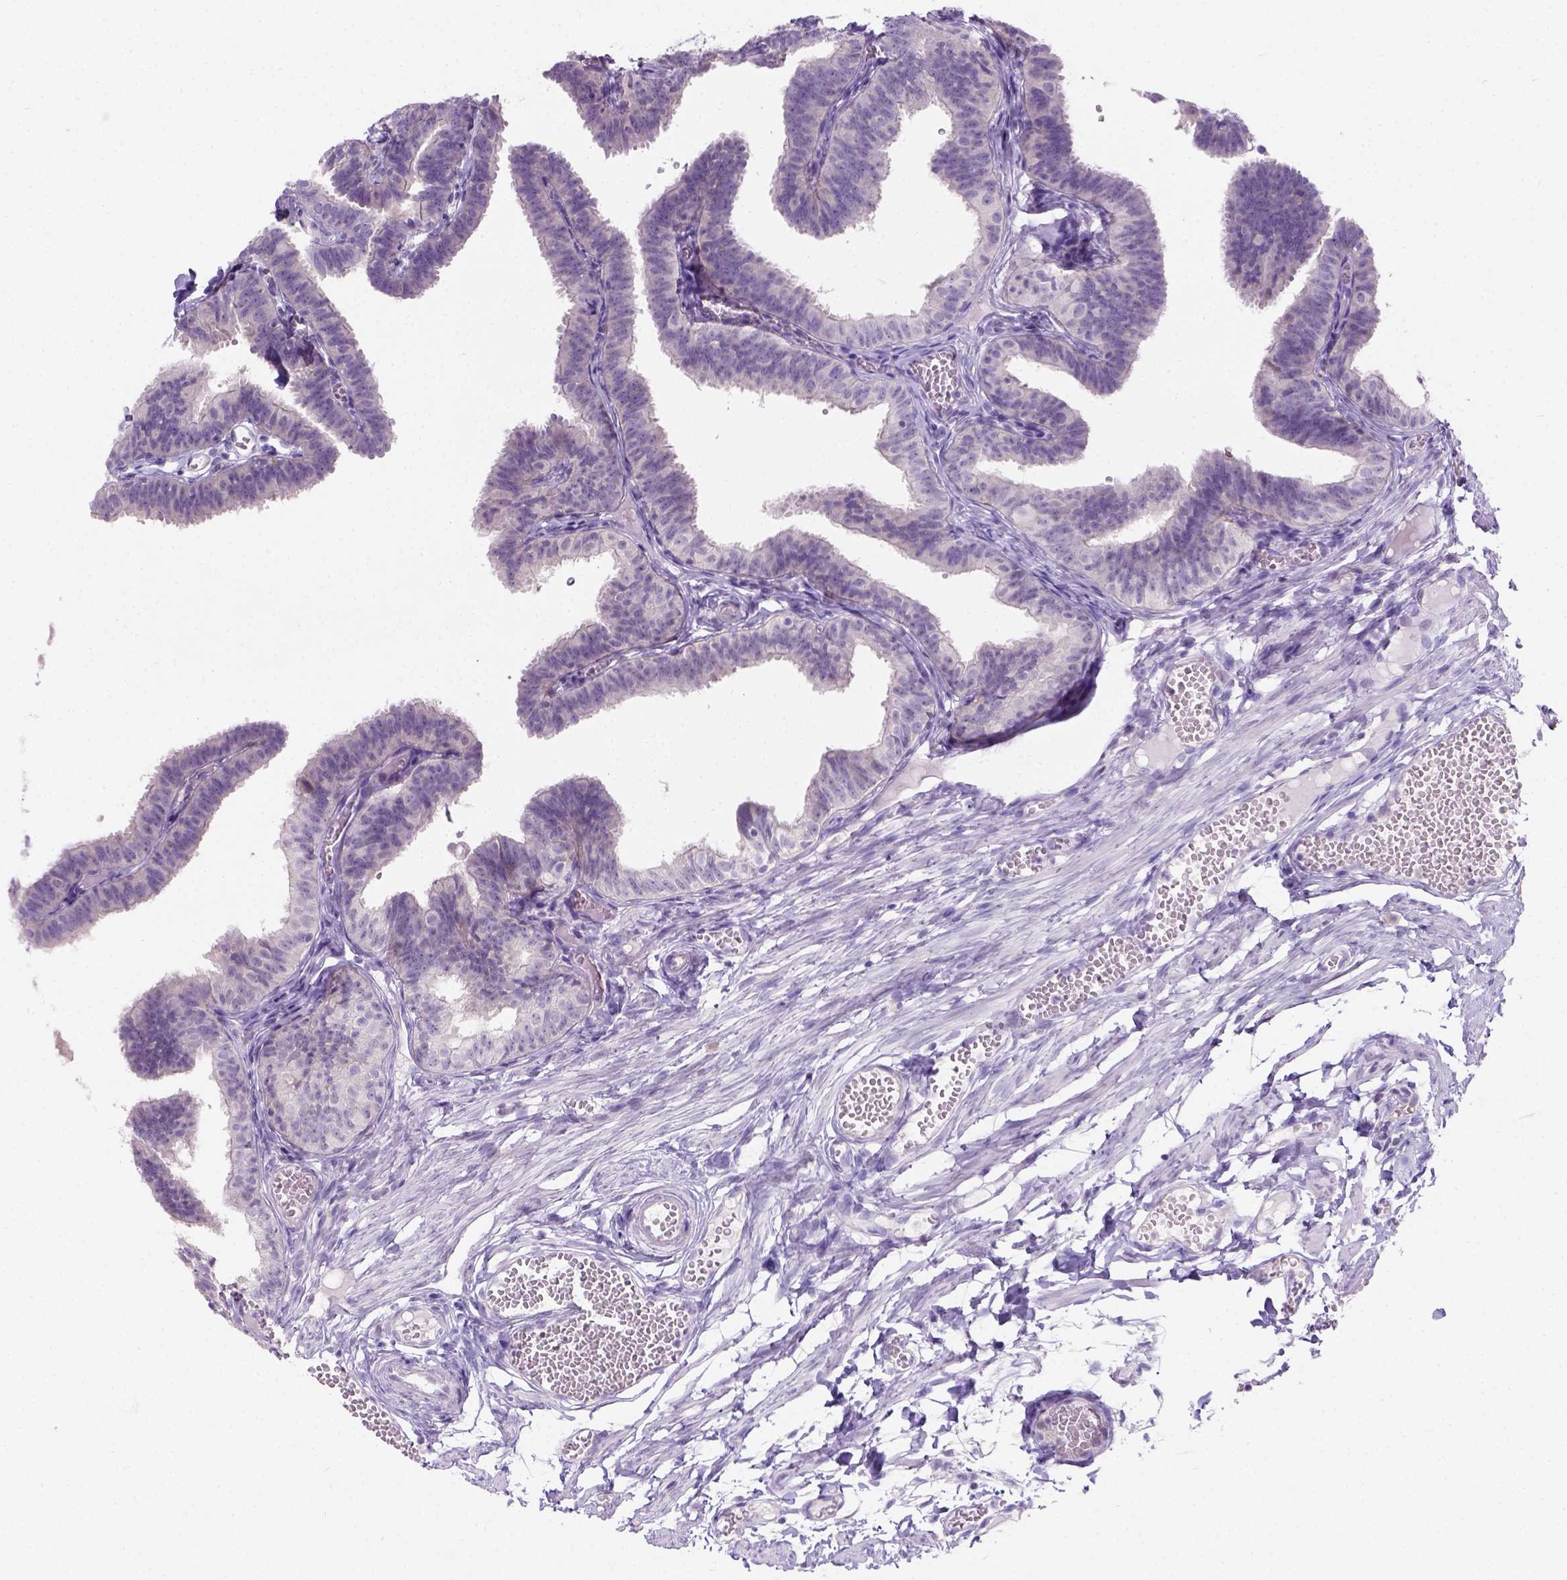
{"staining": {"intensity": "negative", "quantity": "none", "location": "none"}, "tissue": "fallopian tube", "cell_type": "Glandular cells", "image_type": "normal", "snomed": [{"axis": "morphology", "description": "Normal tissue, NOS"}, {"axis": "topography", "description": "Fallopian tube"}], "caption": "Immunohistochemical staining of unremarkable human fallopian tube displays no significant expression in glandular cells.", "gene": "C20orf144", "patient": {"sex": "female", "age": 25}}